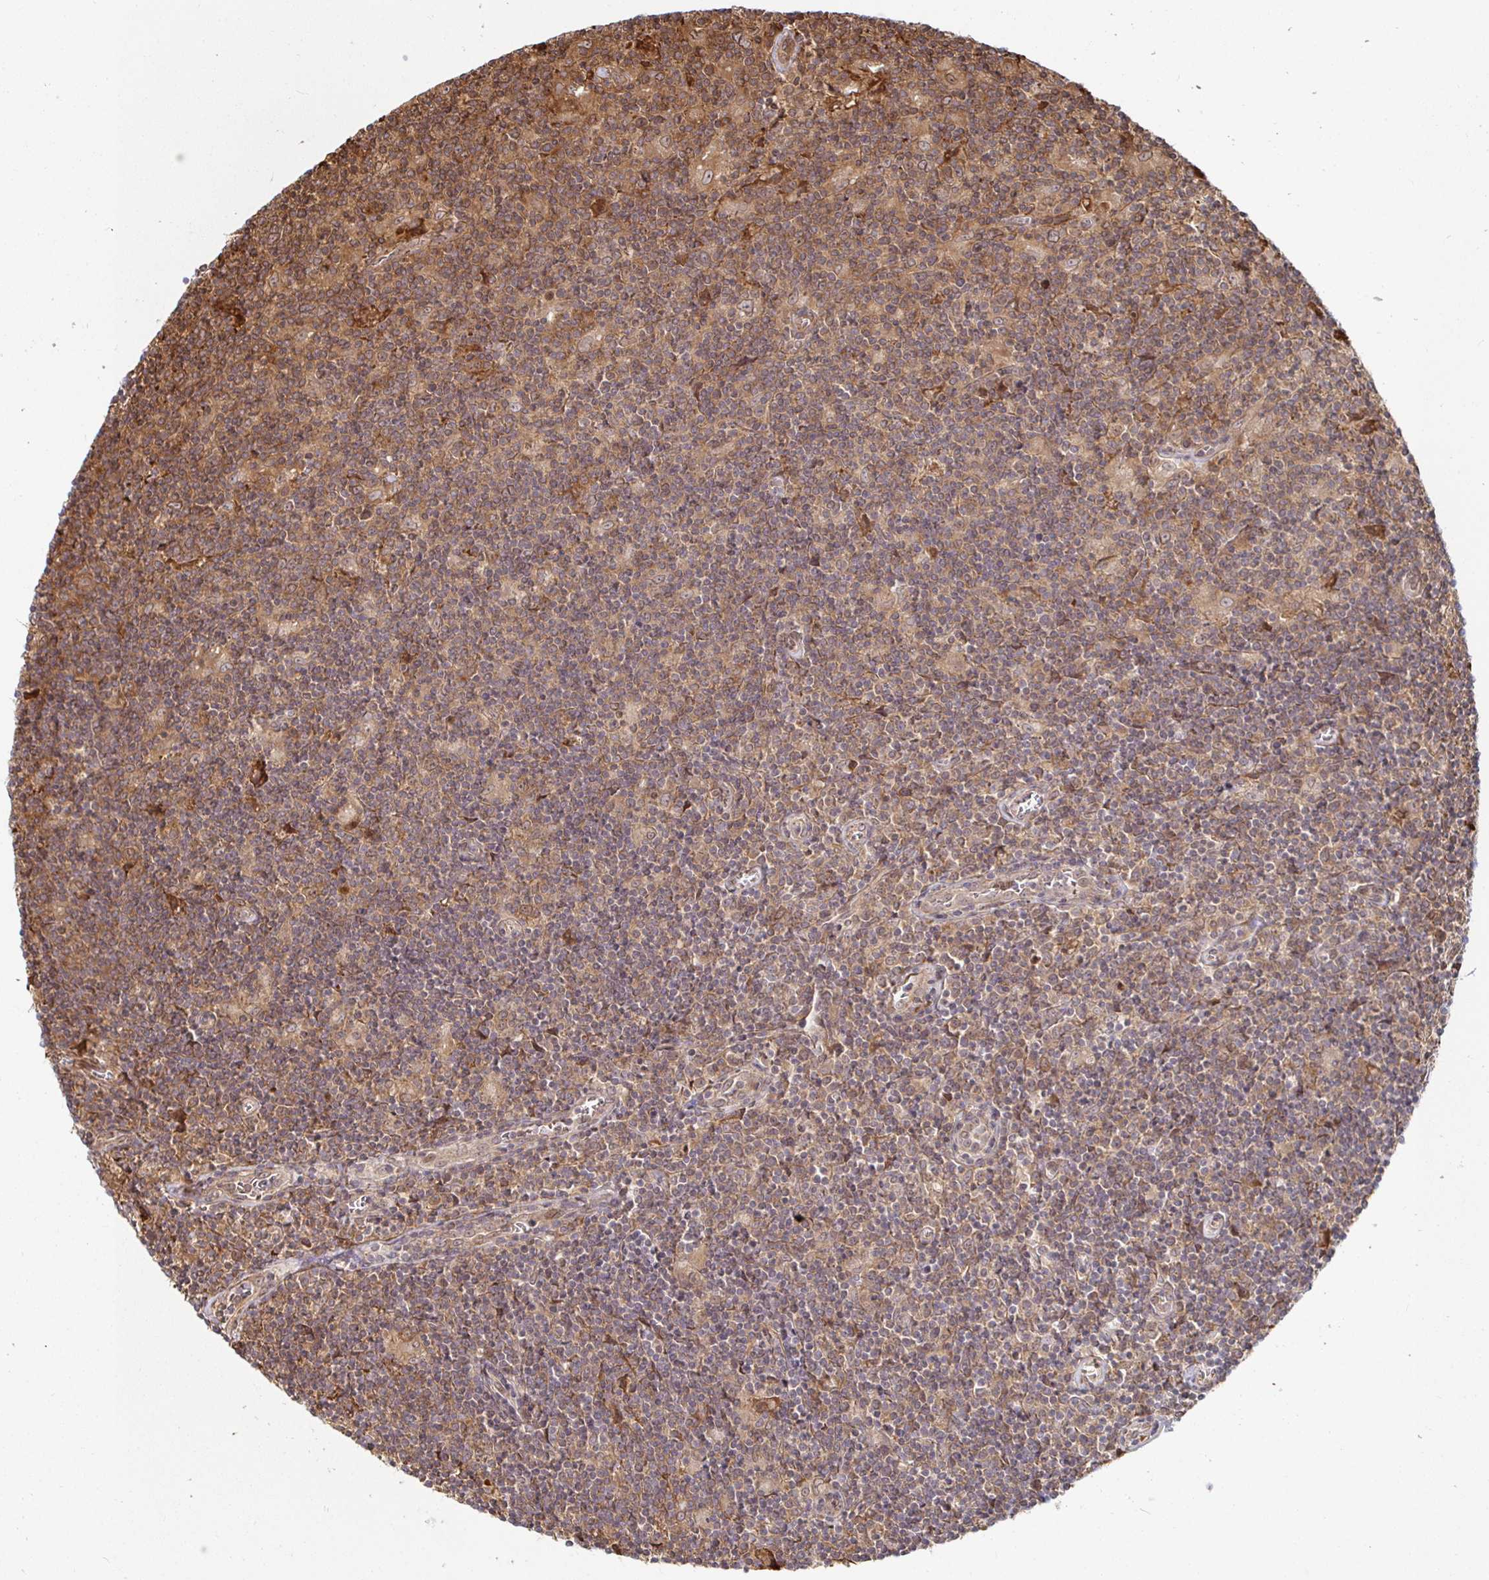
{"staining": {"intensity": "weak", "quantity": ">75%", "location": "cytoplasmic/membranous,nuclear"}, "tissue": "lymphoma", "cell_type": "Tumor cells", "image_type": "cancer", "snomed": [{"axis": "morphology", "description": "Hodgkin's disease, NOS"}, {"axis": "topography", "description": "Lymph node"}], "caption": "A photomicrograph of Hodgkin's disease stained for a protein shows weak cytoplasmic/membranous and nuclear brown staining in tumor cells. (IHC, brightfield microscopy, high magnification).", "gene": "STRAP", "patient": {"sex": "male", "age": 40}}